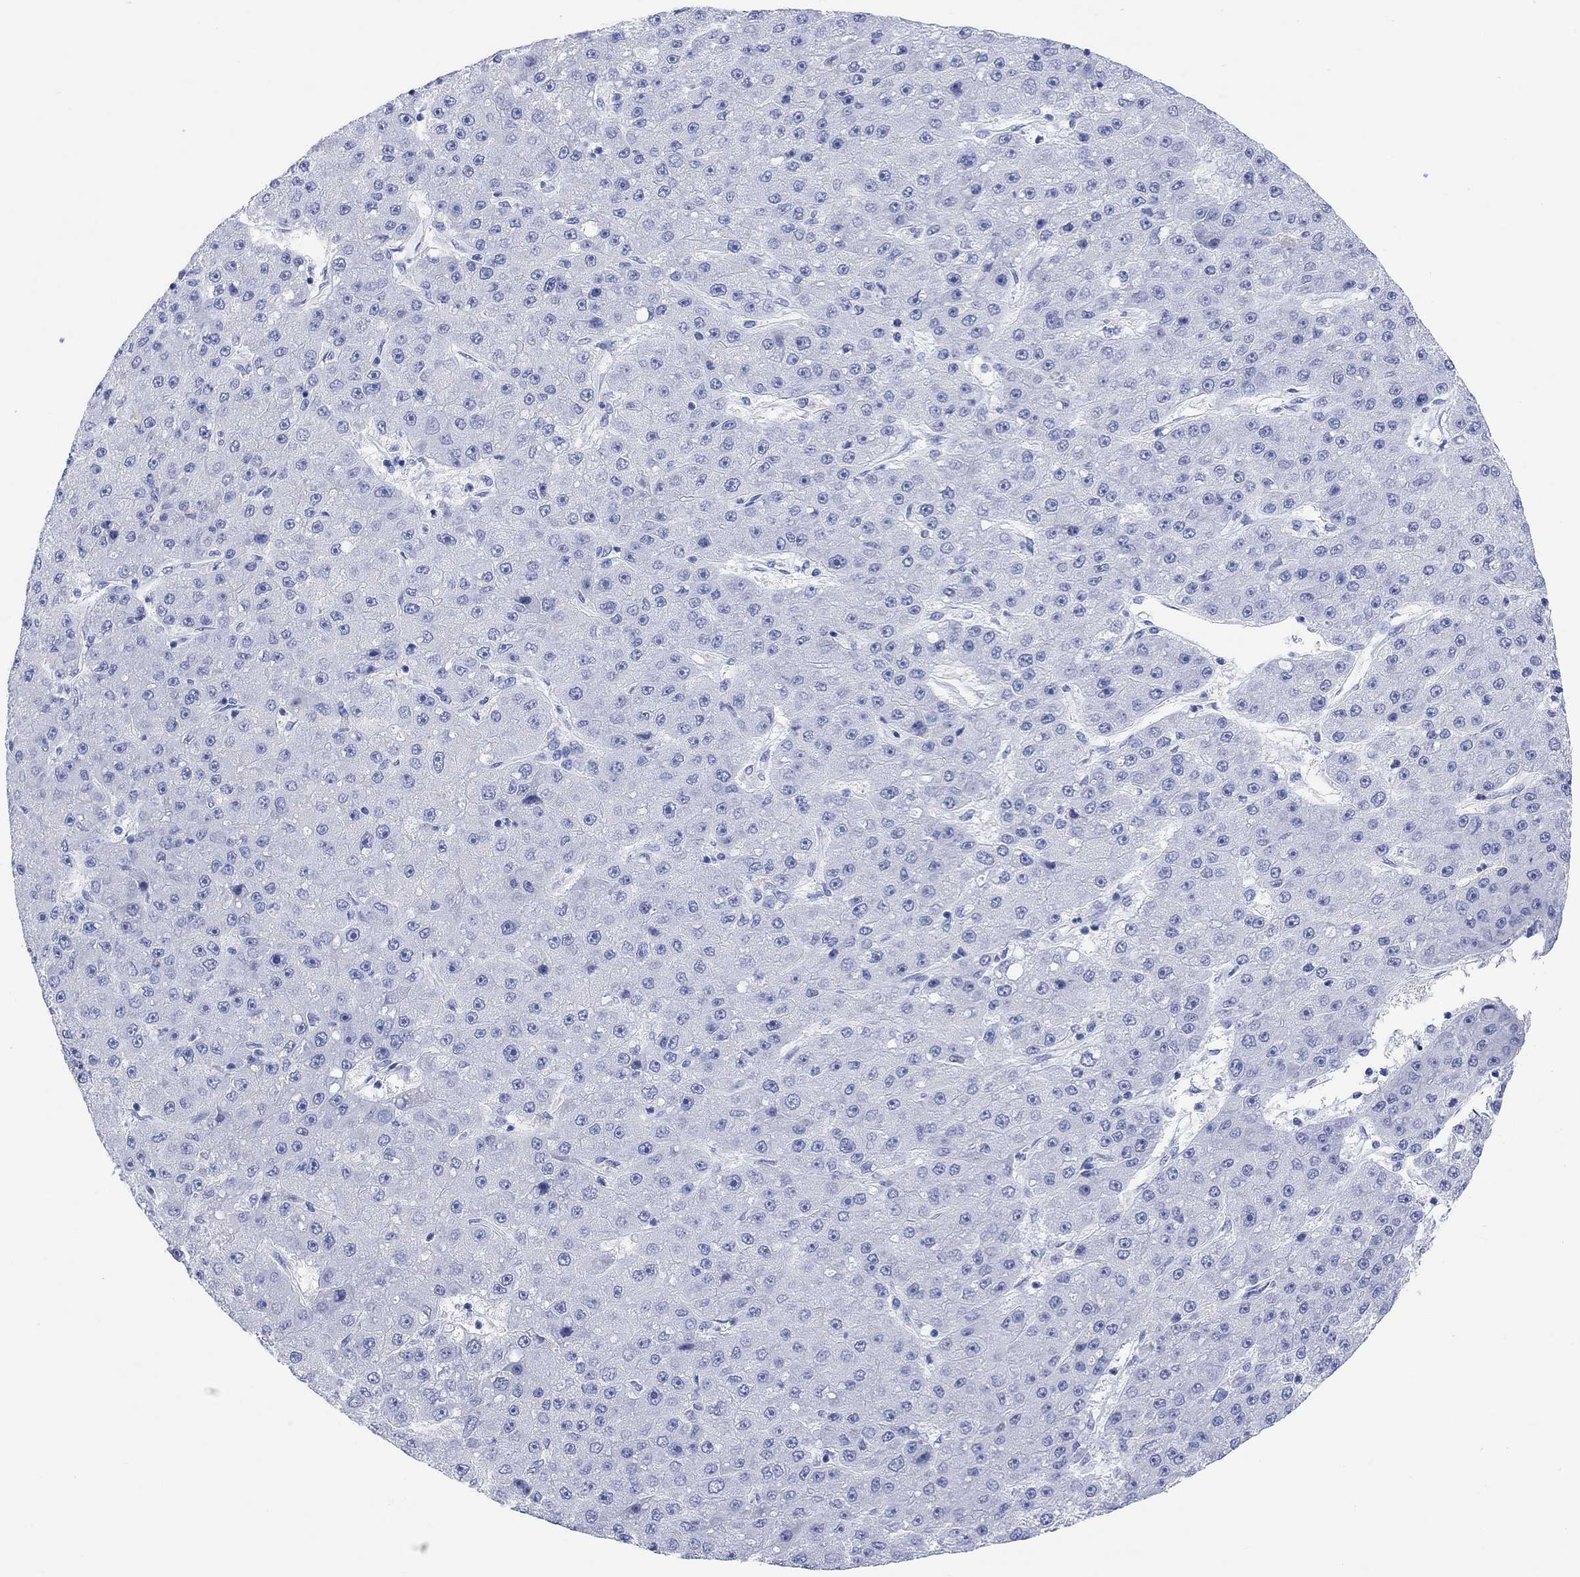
{"staining": {"intensity": "negative", "quantity": "none", "location": "none"}, "tissue": "liver cancer", "cell_type": "Tumor cells", "image_type": "cancer", "snomed": [{"axis": "morphology", "description": "Carcinoma, Hepatocellular, NOS"}, {"axis": "topography", "description": "Liver"}], "caption": "Tumor cells are negative for protein expression in human liver cancer. (Stains: DAB immunohistochemistry (IHC) with hematoxylin counter stain, Microscopy: brightfield microscopy at high magnification).", "gene": "XIRP2", "patient": {"sex": "male", "age": 67}}